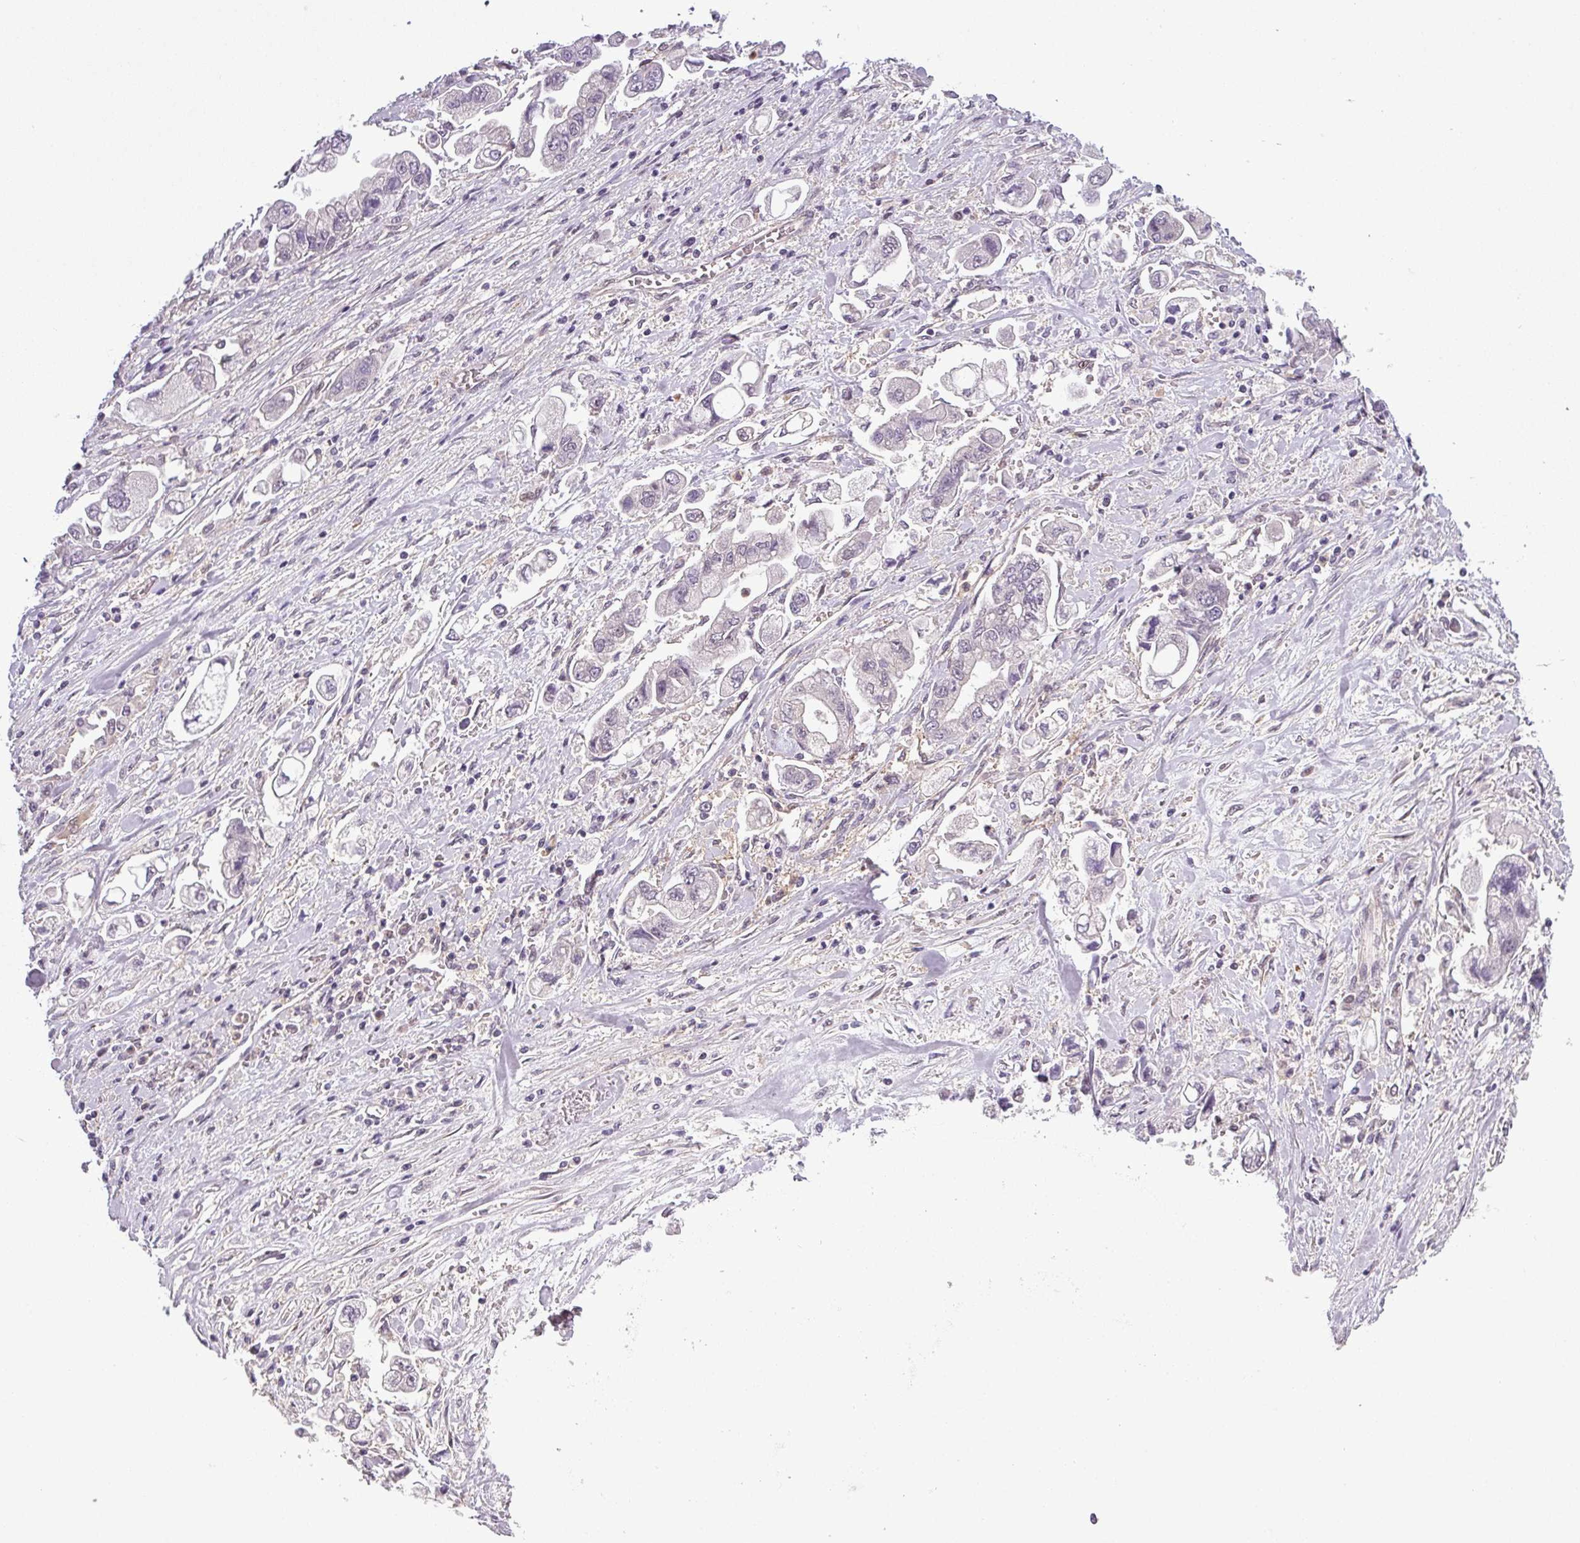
{"staining": {"intensity": "negative", "quantity": "none", "location": "none"}, "tissue": "stomach cancer", "cell_type": "Tumor cells", "image_type": "cancer", "snomed": [{"axis": "morphology", "description": "Adenocarcinoma, NOS"}, {"axis": "topography", "description": "Stomach"}], "caption": "Immunohistochemistry (IHC) photomicrograph of neoplastic tissue: stomach adenocarcinoma stained with DAB demonstrates no significant protein positivity in tumor cells.", "gene": "NPFFR1", "patient": {"sex": "male", "age": 62}}